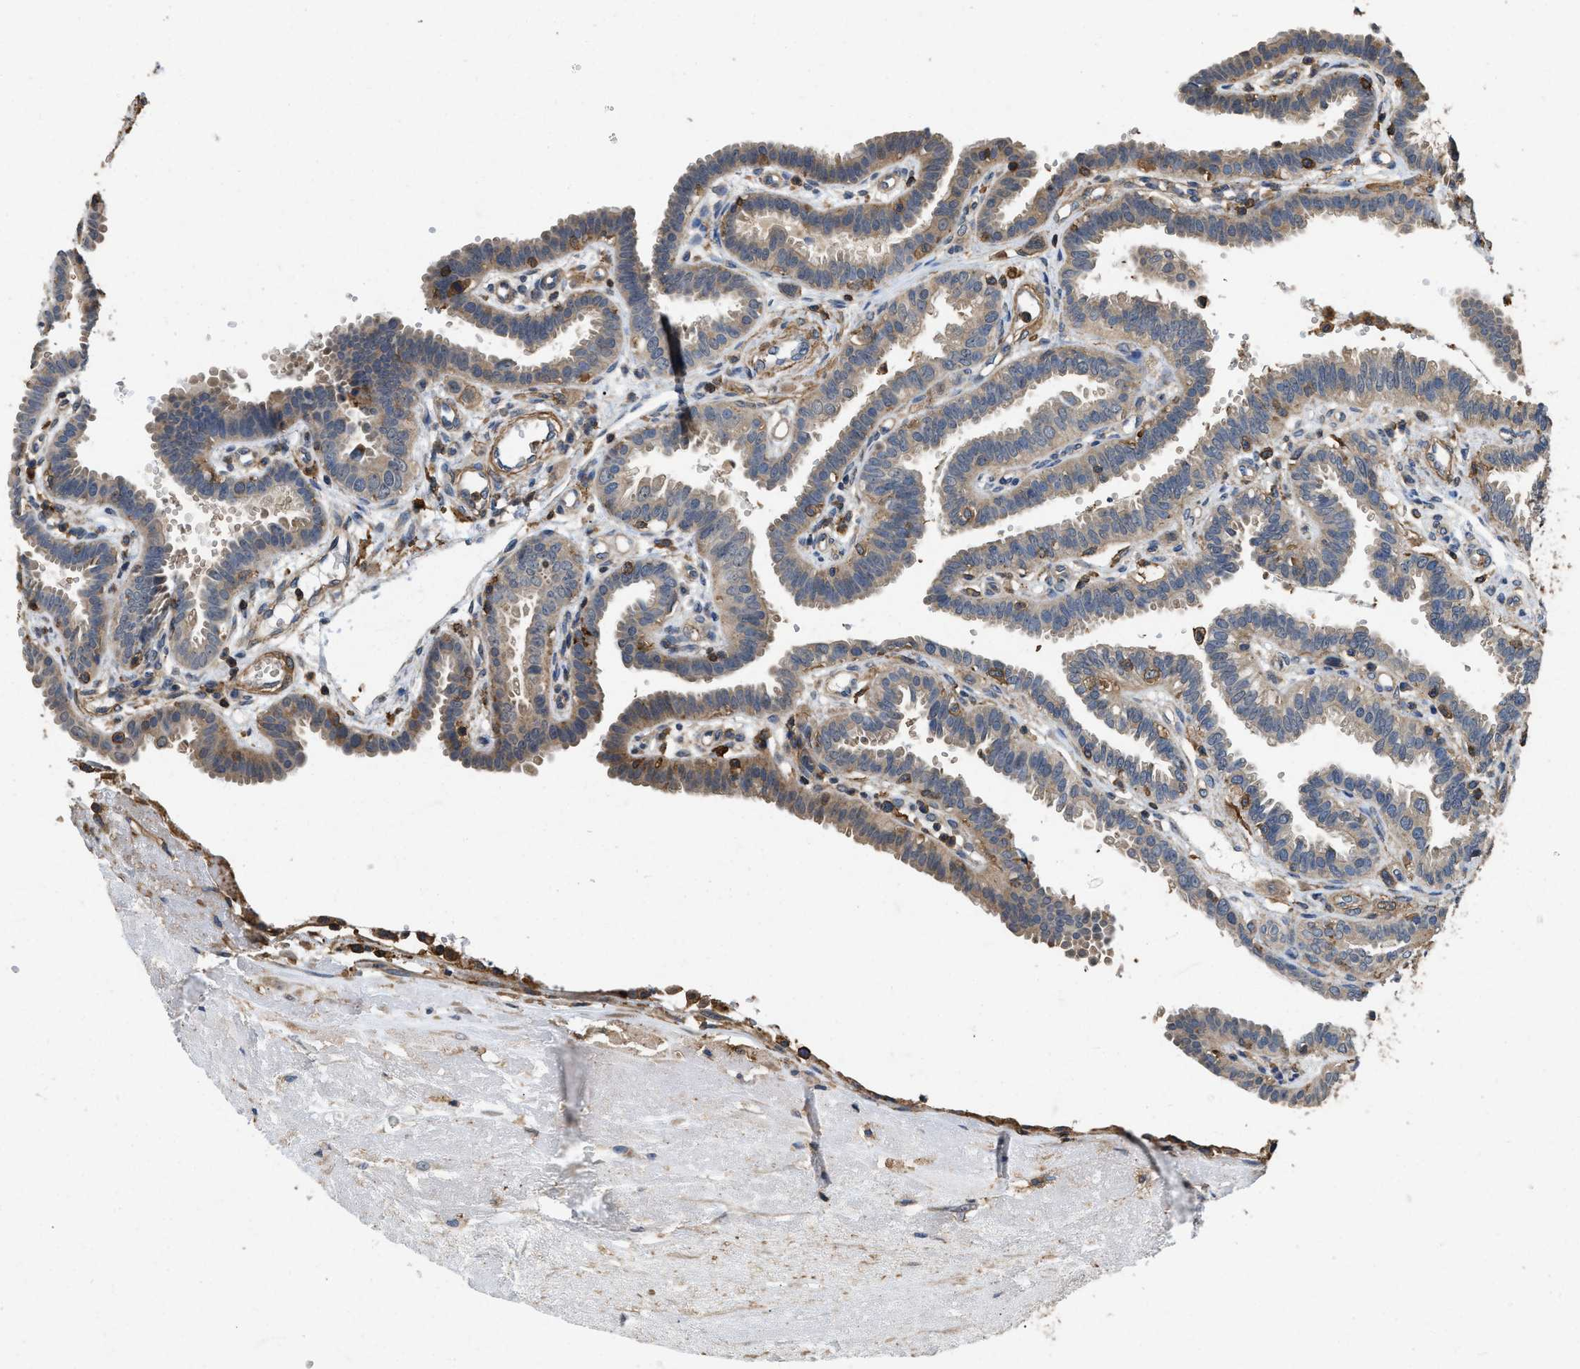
{"staining": {"intensity": "moderate", "quantity": "25%-75%", "location": "cytoplasmic/membranous"}, "tissue": "fallopian tube", "cell_type": "Glandular cells", "image_type": "normal", "snomed": [{"axis": "morphology", "description": "Normal tissue, NOS"}, {"axis": "topography", "description": "Fallopian tube"}, {"axis": "topography", "description": "Placenta"}], "caption": "Glandular cells exhibit medium levels of moderate cytoplasmic/membranous positivity in about 25%-75% of cells in unremarkable fallopian tube.", "gene": "LINGO2", "patient": {"sex": "female", "age": 34}}